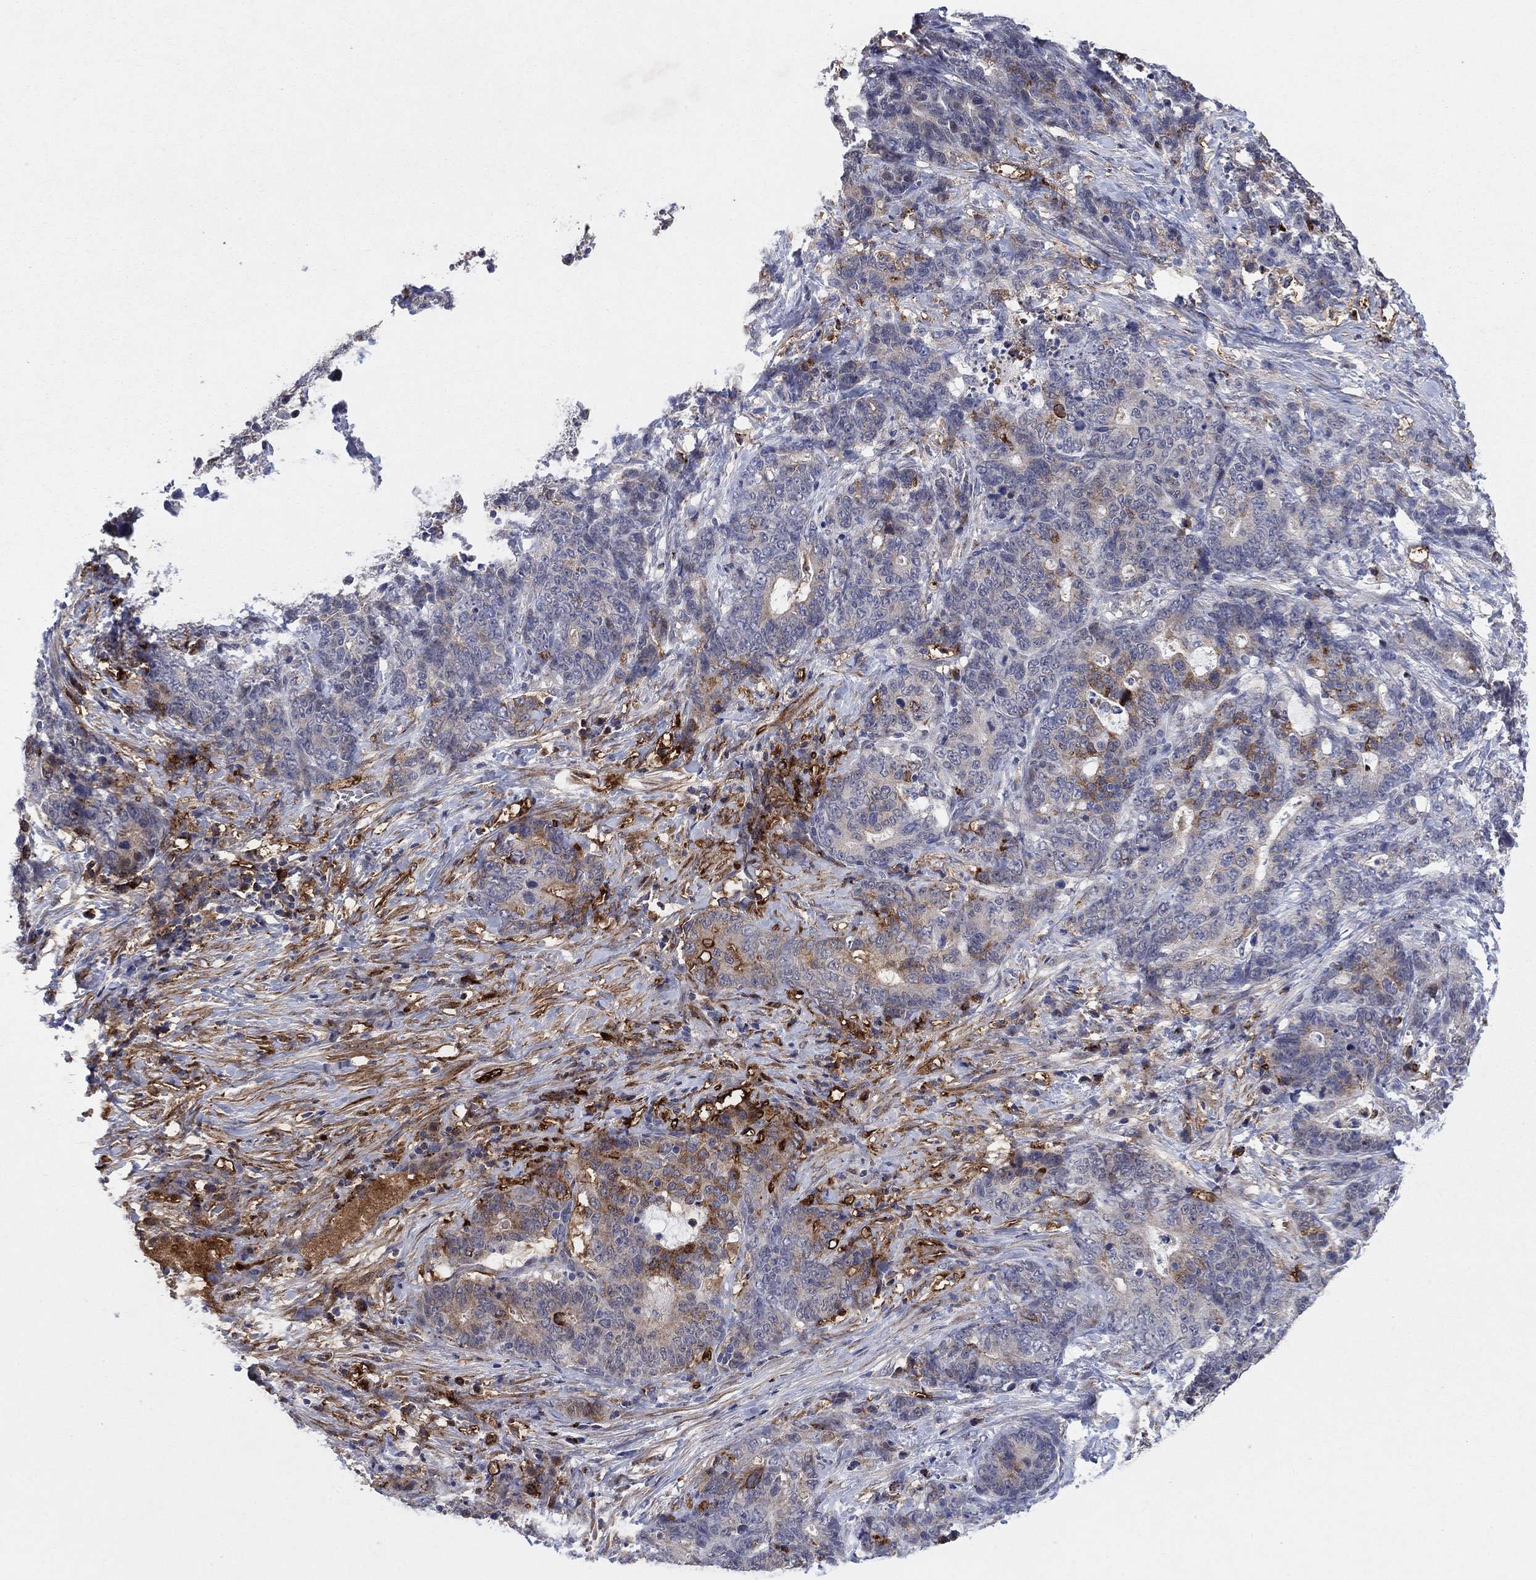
{"staining": {"intensity": "strong", "quantity": "<25%", "location": "cytoplasmic/membranous"}, "tissue": "stomach cancer", "cell_type": "Tumor cells", "image_type": "cancer", "snomed": [{"axis": "morphology", "description": "Normal tissue, NOS"}, {"axis": "morphology", "description": "Adenocarcinoma, NOS"}, {"axis": "topography", "description": "Stomach"}], "caption": "Human adenocarcinoma (stomach) stained with a protein marker reveals strong staining in tumor cells.", "gene": "SDC1", "patient": {"sex": "female", "age": 64}}